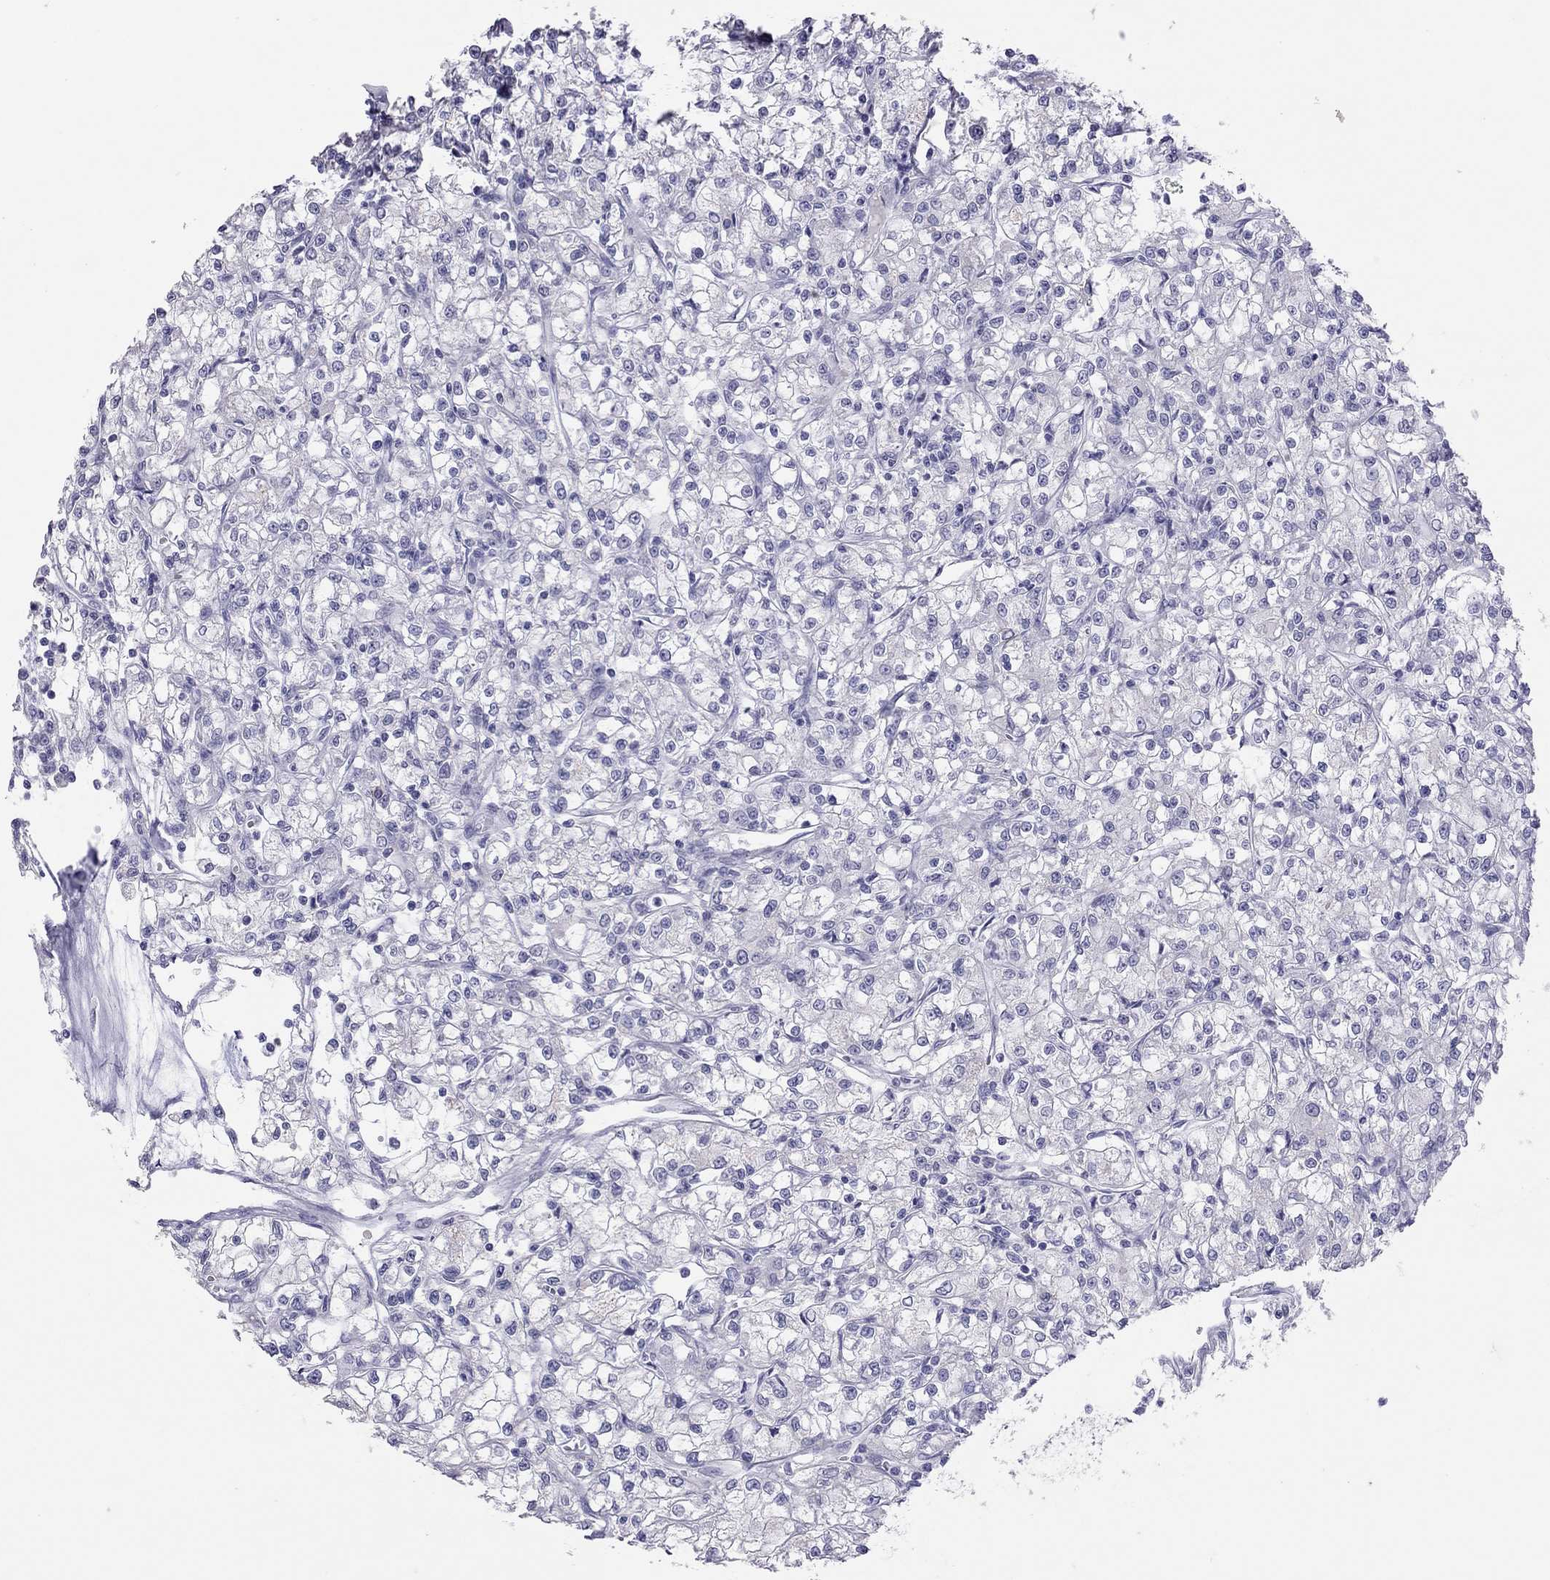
{"staining": {"intensity": "negative", "quantity": "none", "location": "none"}, "tissue": "renal cancer", "cell_type": "Tumor cells", "image_type": "cancer", "snomed": [{"axis": "morphology", "description": "Adenocarcinoma, NOS"}, {"axis": "topography", "description": "Kidney"}], "caption": "Immunohistochemistry (IHC) micrograph of neoplastic tissue: human adenocarcinoma (renal) stained with DAB demonstrates no significant protein staining in tumor cells.", "gene": "MUC16", "patient": {"sex": "female", "age": 59}}